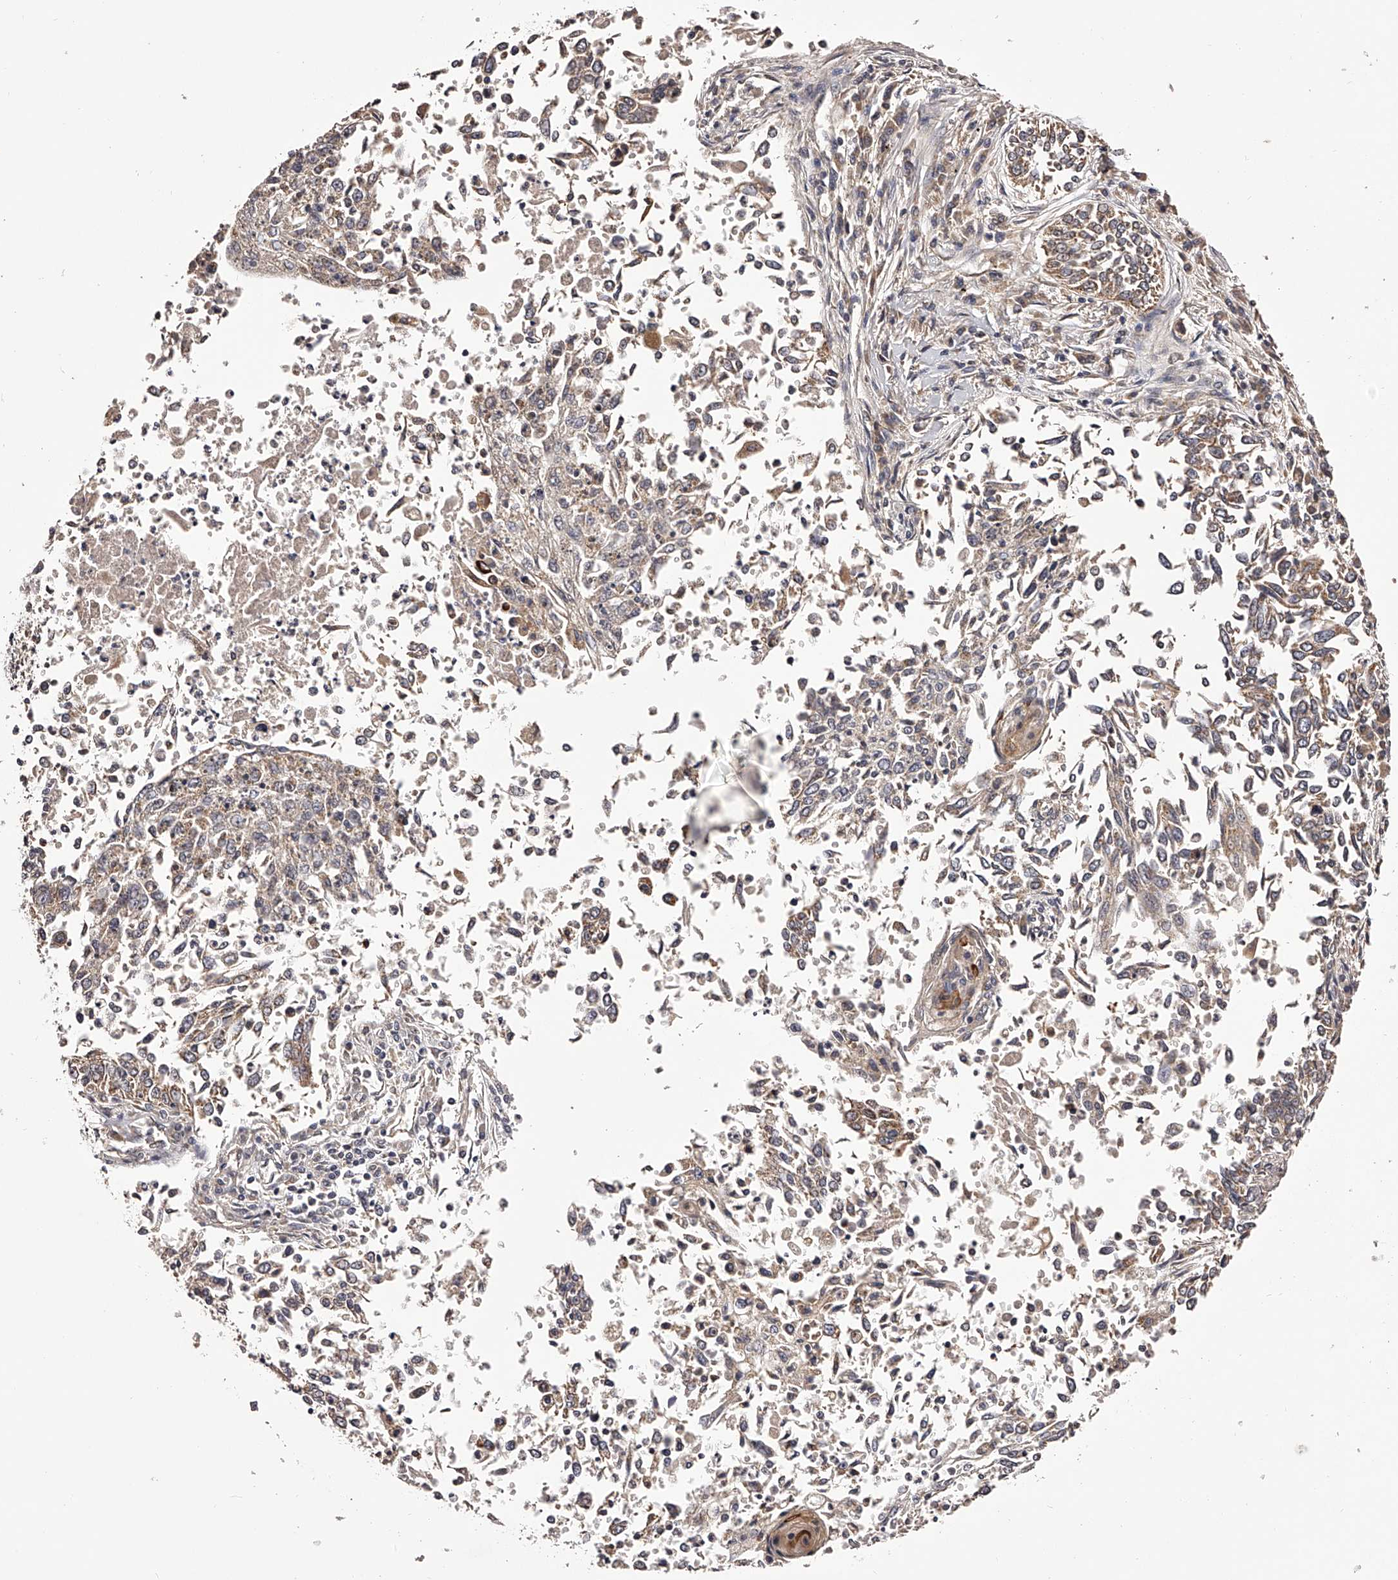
{"staining": {"intensity": "moderate", "quantity": ">75%", "location": "cytoplasmic/membranous"}, "tissue": "lung cancer", "cell_type": "Tumor cells", "image_type": "cancer", "snomed": [{"axis": "morphology", "description": "Normal tissue, NOS"}, {"axis": "morphology", "description": "Squamous cell carcinoma, NOS"}, {"axis": "topography", "description": "Cartilage tissue"}, {"axis": "topography", "description": "Bronchus"}, {"axis": "topography", "description": "Lung"}, {"axis": "topography", "description": "Peripheral nerve tissue"}], "caption": "This is a micrograph of IHC staining of lung squamous cell carcinoma, which shows moderate staining in the cytoplasmic/membranous of tumor cells.", "gene": "ODF2L", "patient": {"sex": "female", "age": 49}}